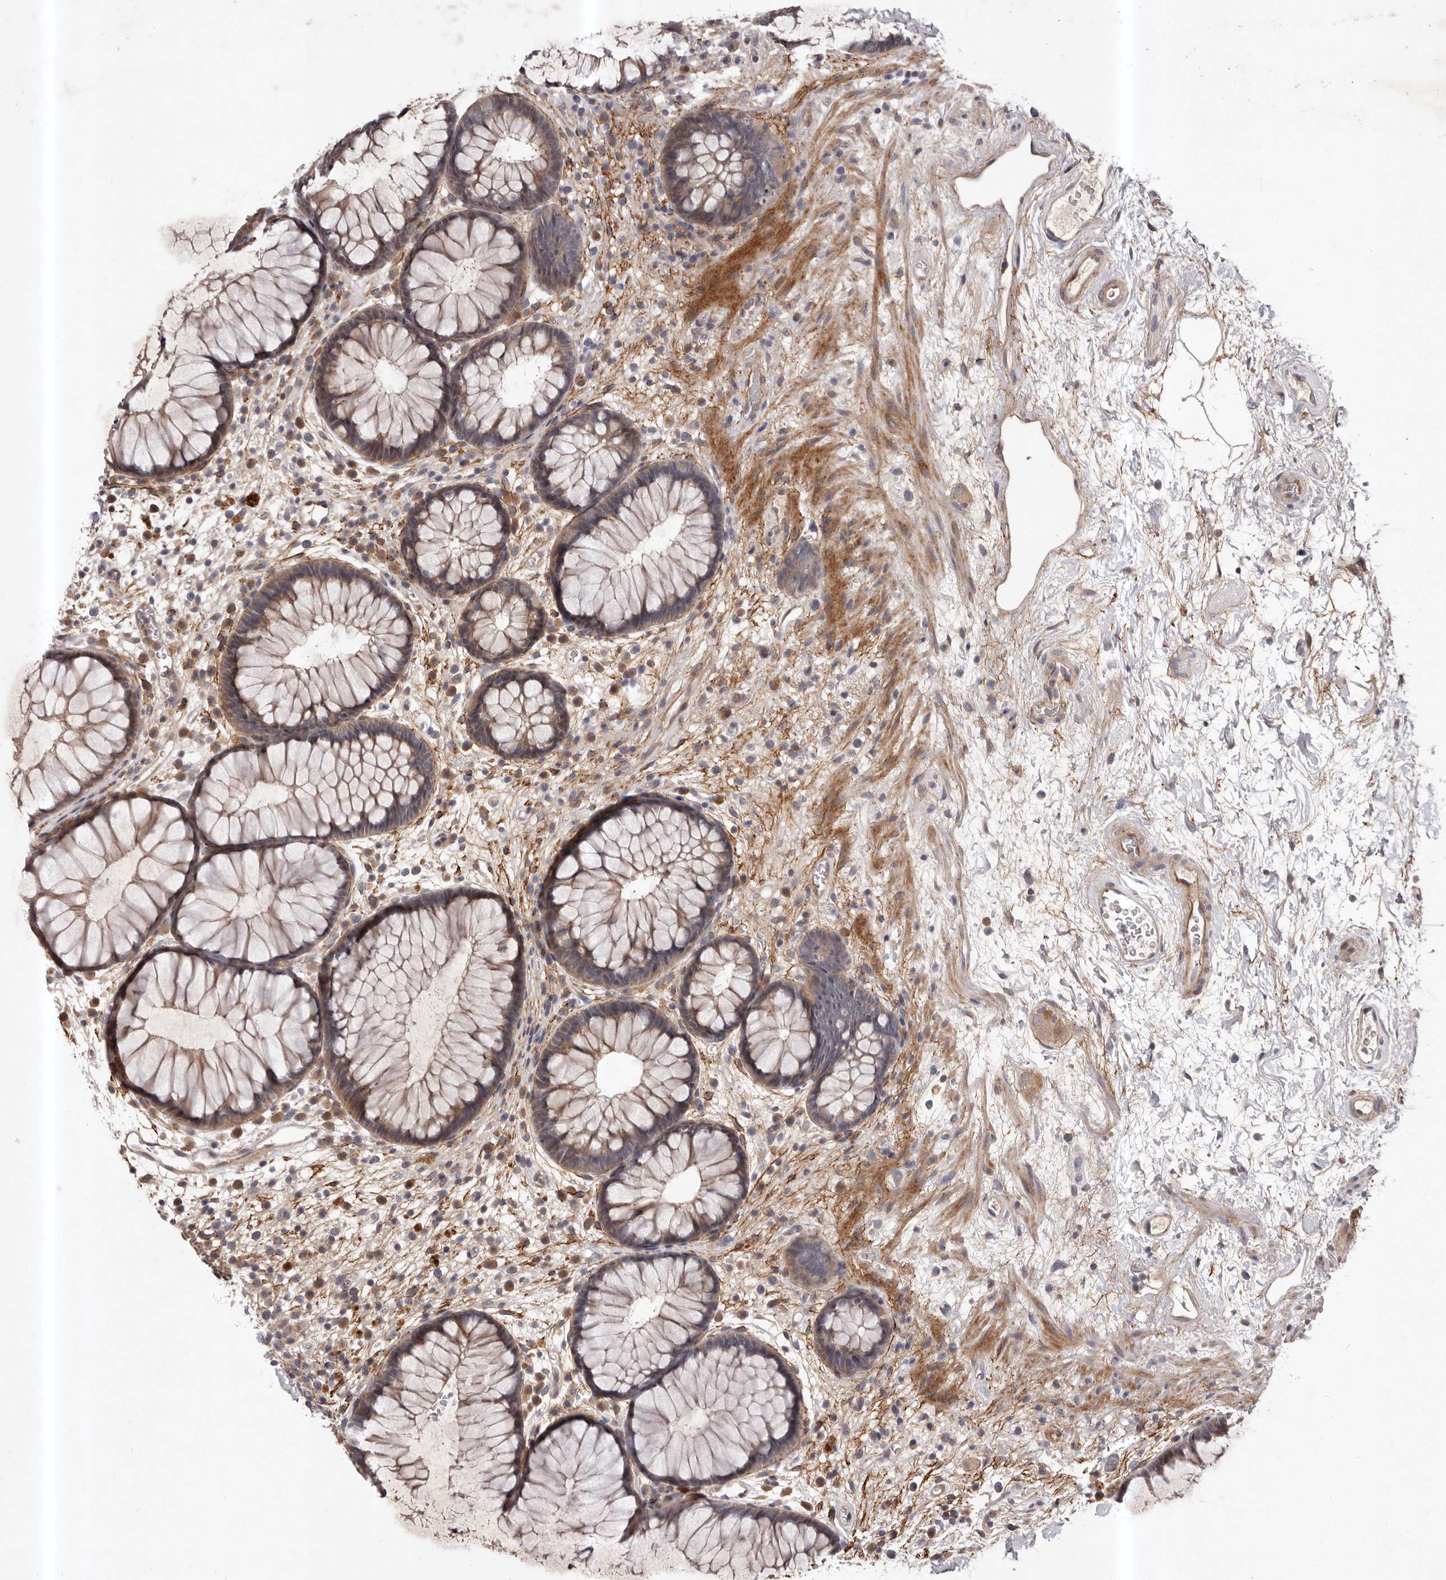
{"staining": {"intensity": "weak", "quantity": "25%-75%", "location": "cytoplasmic/membranous"}, "tissue": "rectum", "cell_type": "Glandular cells", "image_type": "normal", "snomed": [{"axis": "morphology", "description": "Normal tissue, NOS"}, {"axis": "topography", "description": "Rectum"}], "caption": "High-power microscopy captured an immunohistochemistry (IHC) photomicrograph of normal rectum, revealing weak cytoplasmic/membranous staining in approximately 25%-75% of glandular cells. (DAB IHC, brown staining for protein, blue staining for nuclei).", "gene": "HBS1L", "patient": {"sex": "male", "age": 51}}